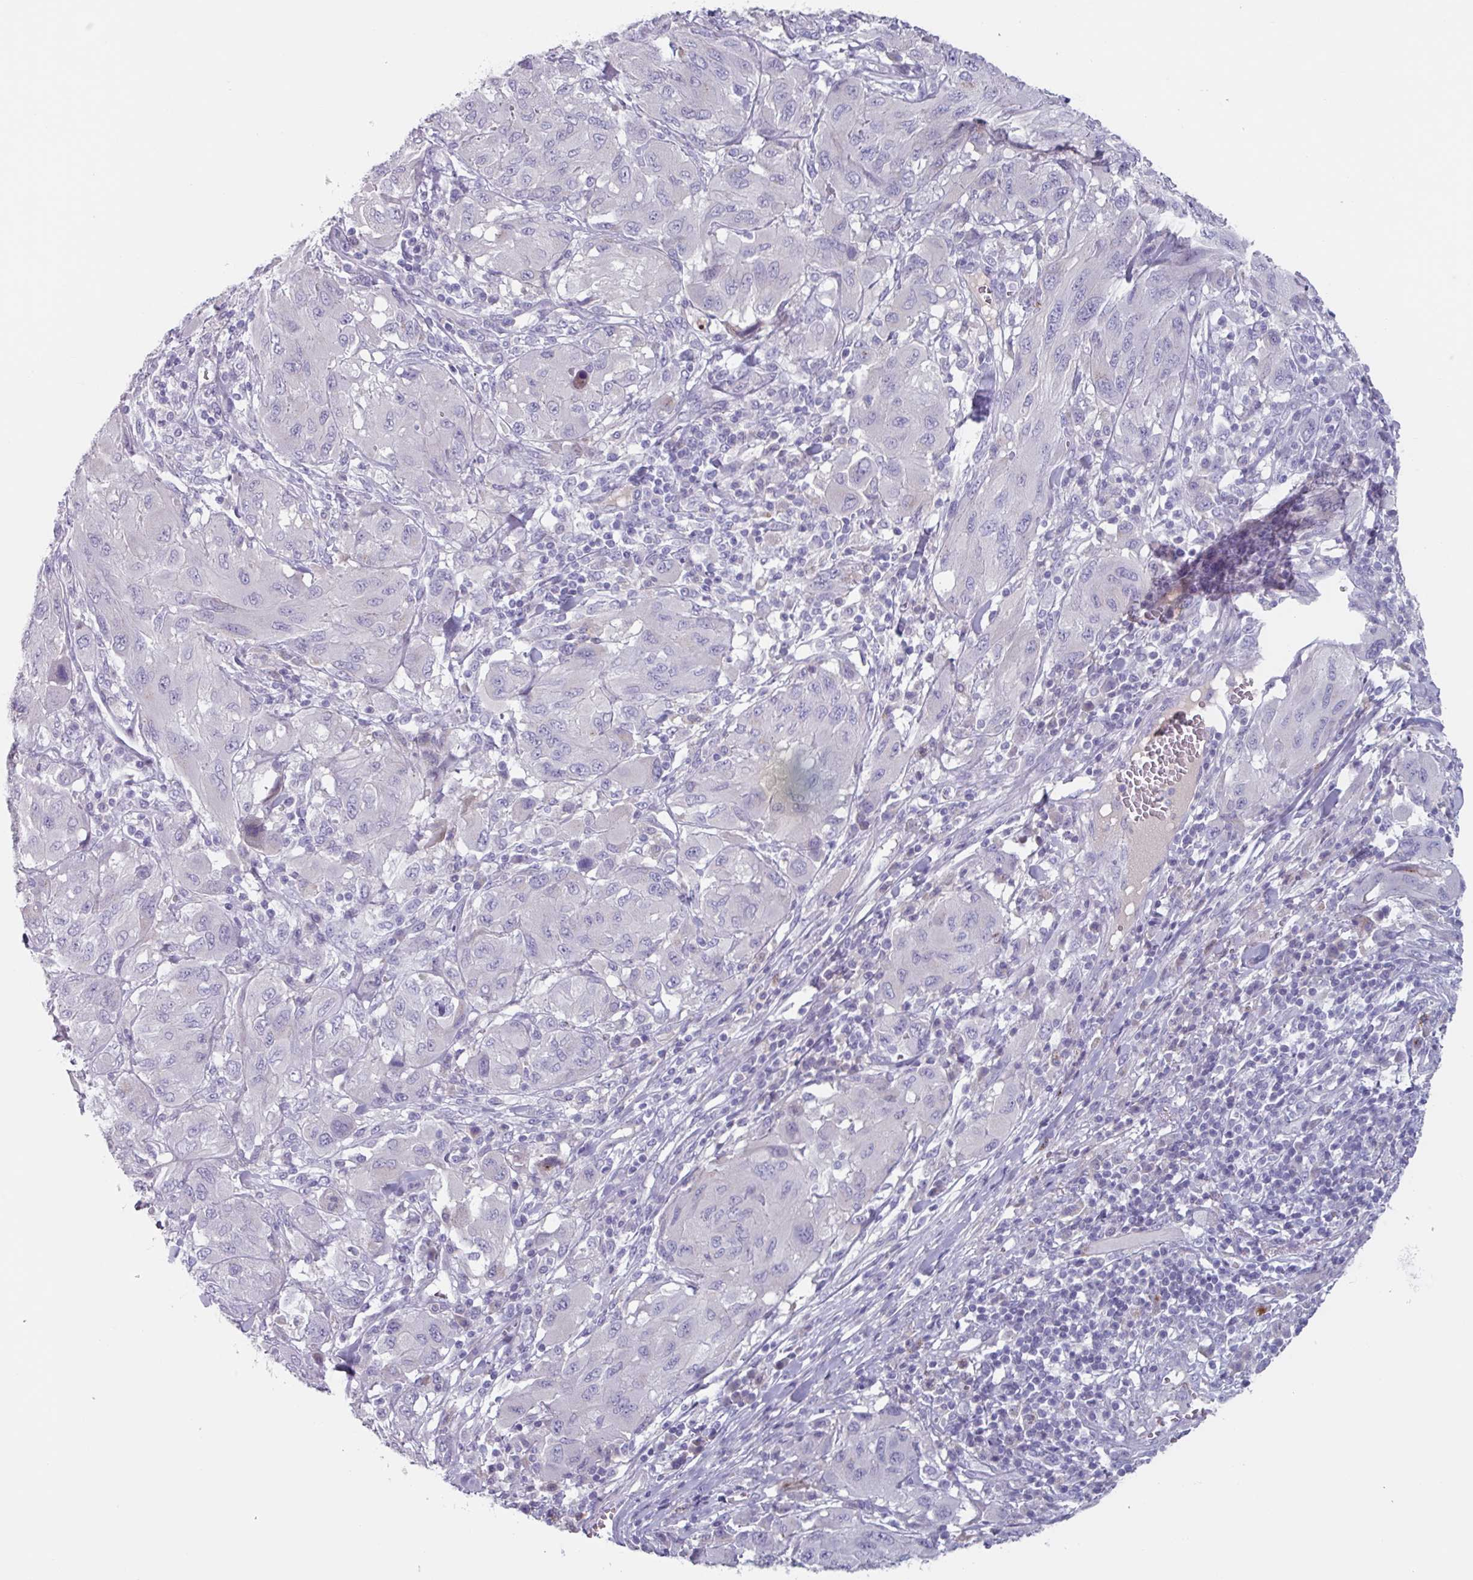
{"staining": {"intensity": "negative", "quantity": "none", "location": "none"}, "tissue": "melanoma", "cell_type": "Tumor cells", "image_type": "cancer", "snomed": [{"axis": "morphology", "description": "Malignant melanoma, NOS"}, {"axis": "topography", "description": "Skin"}], "caption": "The micrograph shows no significant staining in tumor cells of malignant melanoma.", "gene": "OR2T10", "patient": {"sex": "female", "age": 91}}